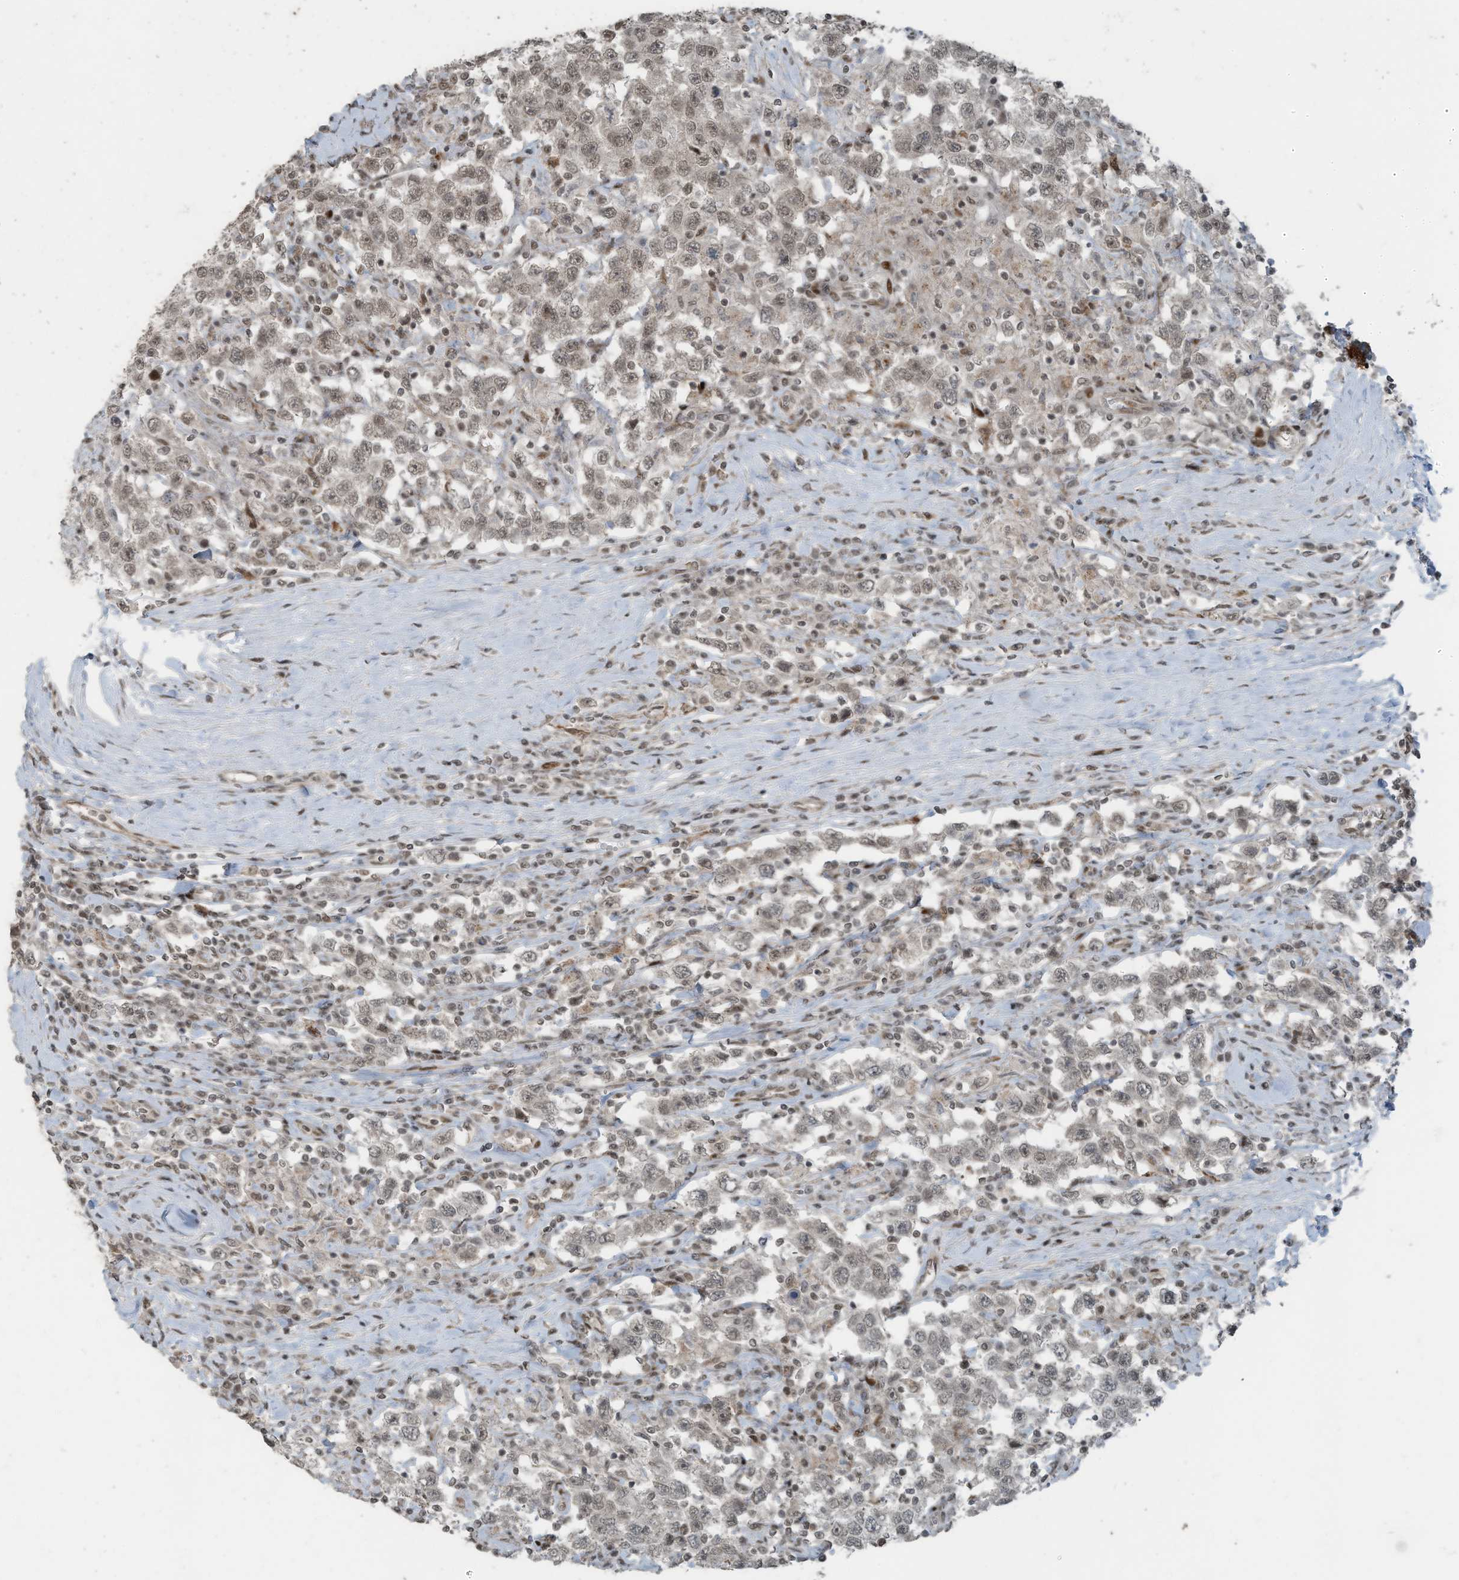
{"staining": {"intensity": "weak", "quantity": "25%-75%", "location": "nuclear"}, "tissue": "testis cancer", "cell_type": "Tumor cells", "image_type": "cancer", "snomed": [{"axis": "morphology", "description": "Seminoma, NOS"}, {"axis": "topography", "description": "Testis"}], "caption": "IHC histopathology image of human testis cancer (seminoma) stained for a protein (brown), which shows low levels of weak nuclear positivity in about 25%-75% of tumor cells.", "gene": "PCNP", "patient": {"sex": "male", "age": 41}}